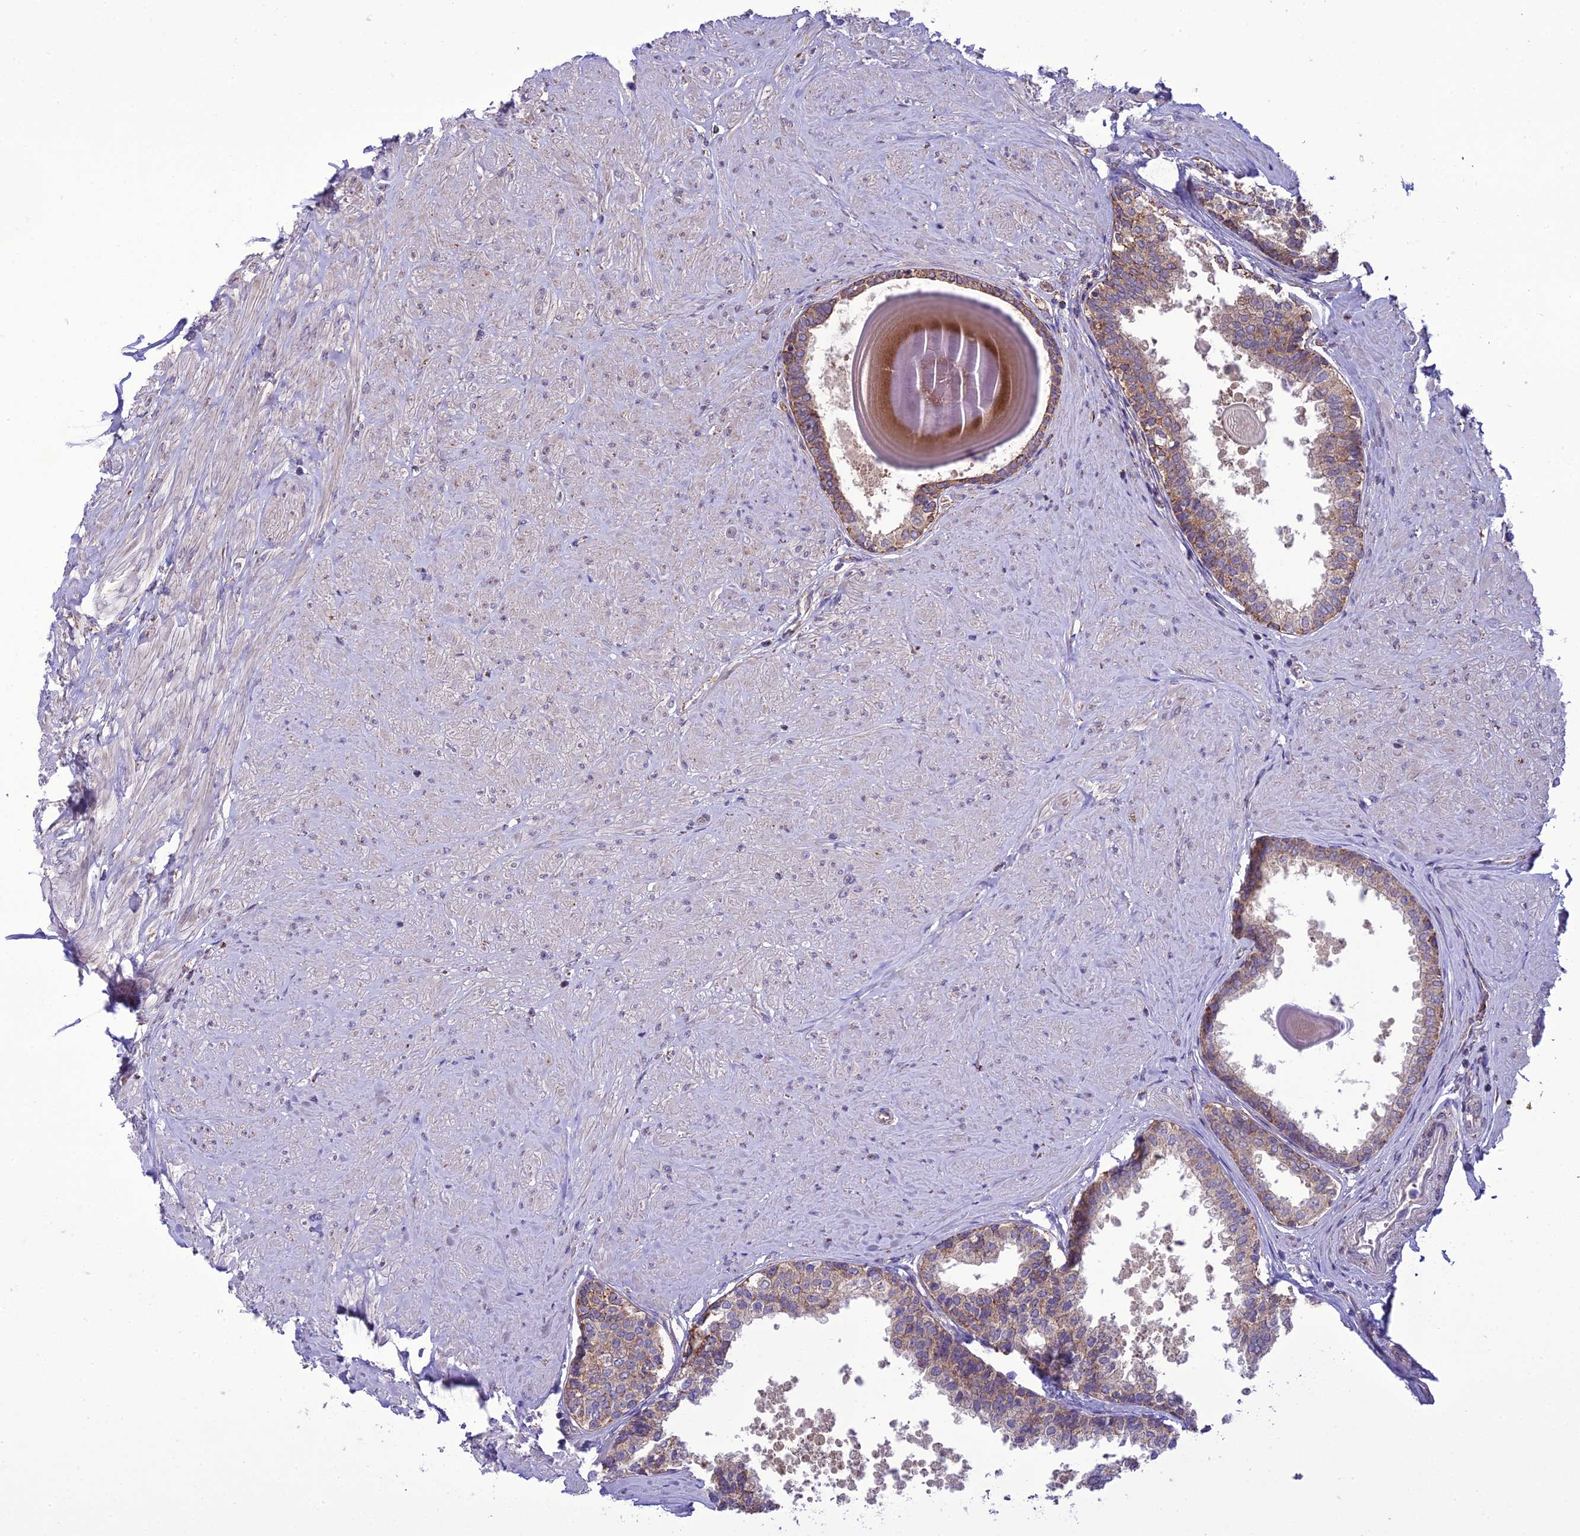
{"staining": {"intensity": "moderate", "quantity": ">75%", "location": "cytoplasmic/membranous"}, "tissue": "prostate", "cell_type": "Glandular cells", "image_type": "normal", "snomed": [{"axis": "morphology", "description": "Normal tissue, NOS"}, {"axis": "topography", "description": "Prostate"}], "caption": "High-power microscopy captured an immunohistochemistry (IHC) image of unremarkable prostate, revealing moderate cytoplasmic/membranous expression in approximately >75% of glandular cells.", "gene": "ENSG00000260272", "patient": {"sex": "male", "age": 48}}